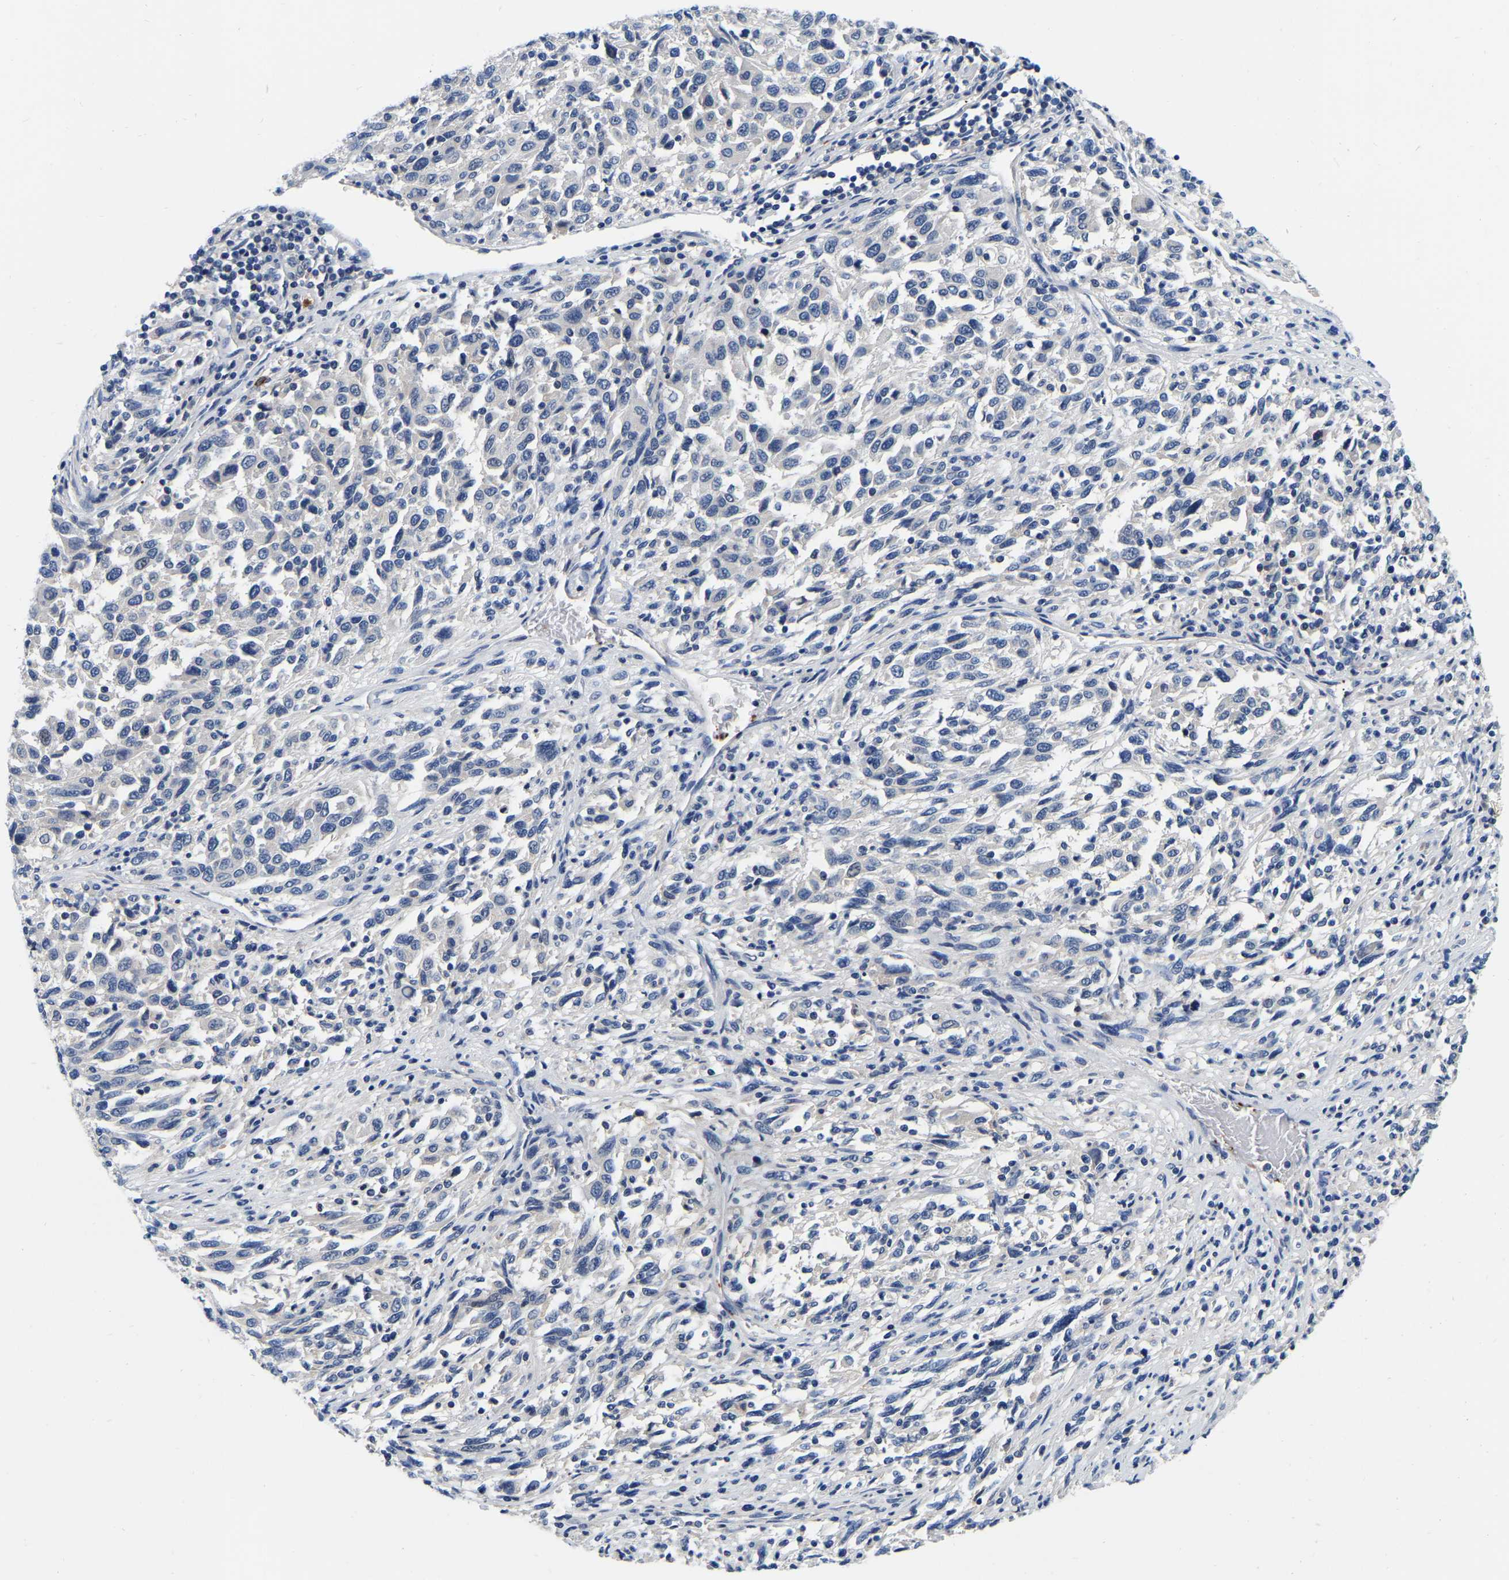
{"staining": {"intensity": "negative", "quantity": "none", "location": "none"}, "tissue": "melanoma", "cell_type": "Tumor cells", "image_type": "cancer", "snomed": [{"axis": "morphology", "description": "Malignant melanoma, Metastatic site"}, {"axis": "topography", "description": "Lymph node"}], "caption": "DAB (3,3'-diaminobenzidine) immunohistochemical staining of malignant melanoma (metastatic site) exhibits no significant positivity in tumor cells.", "gene": "RAB27B", "patient": {"sex": "male", "age": 61}}